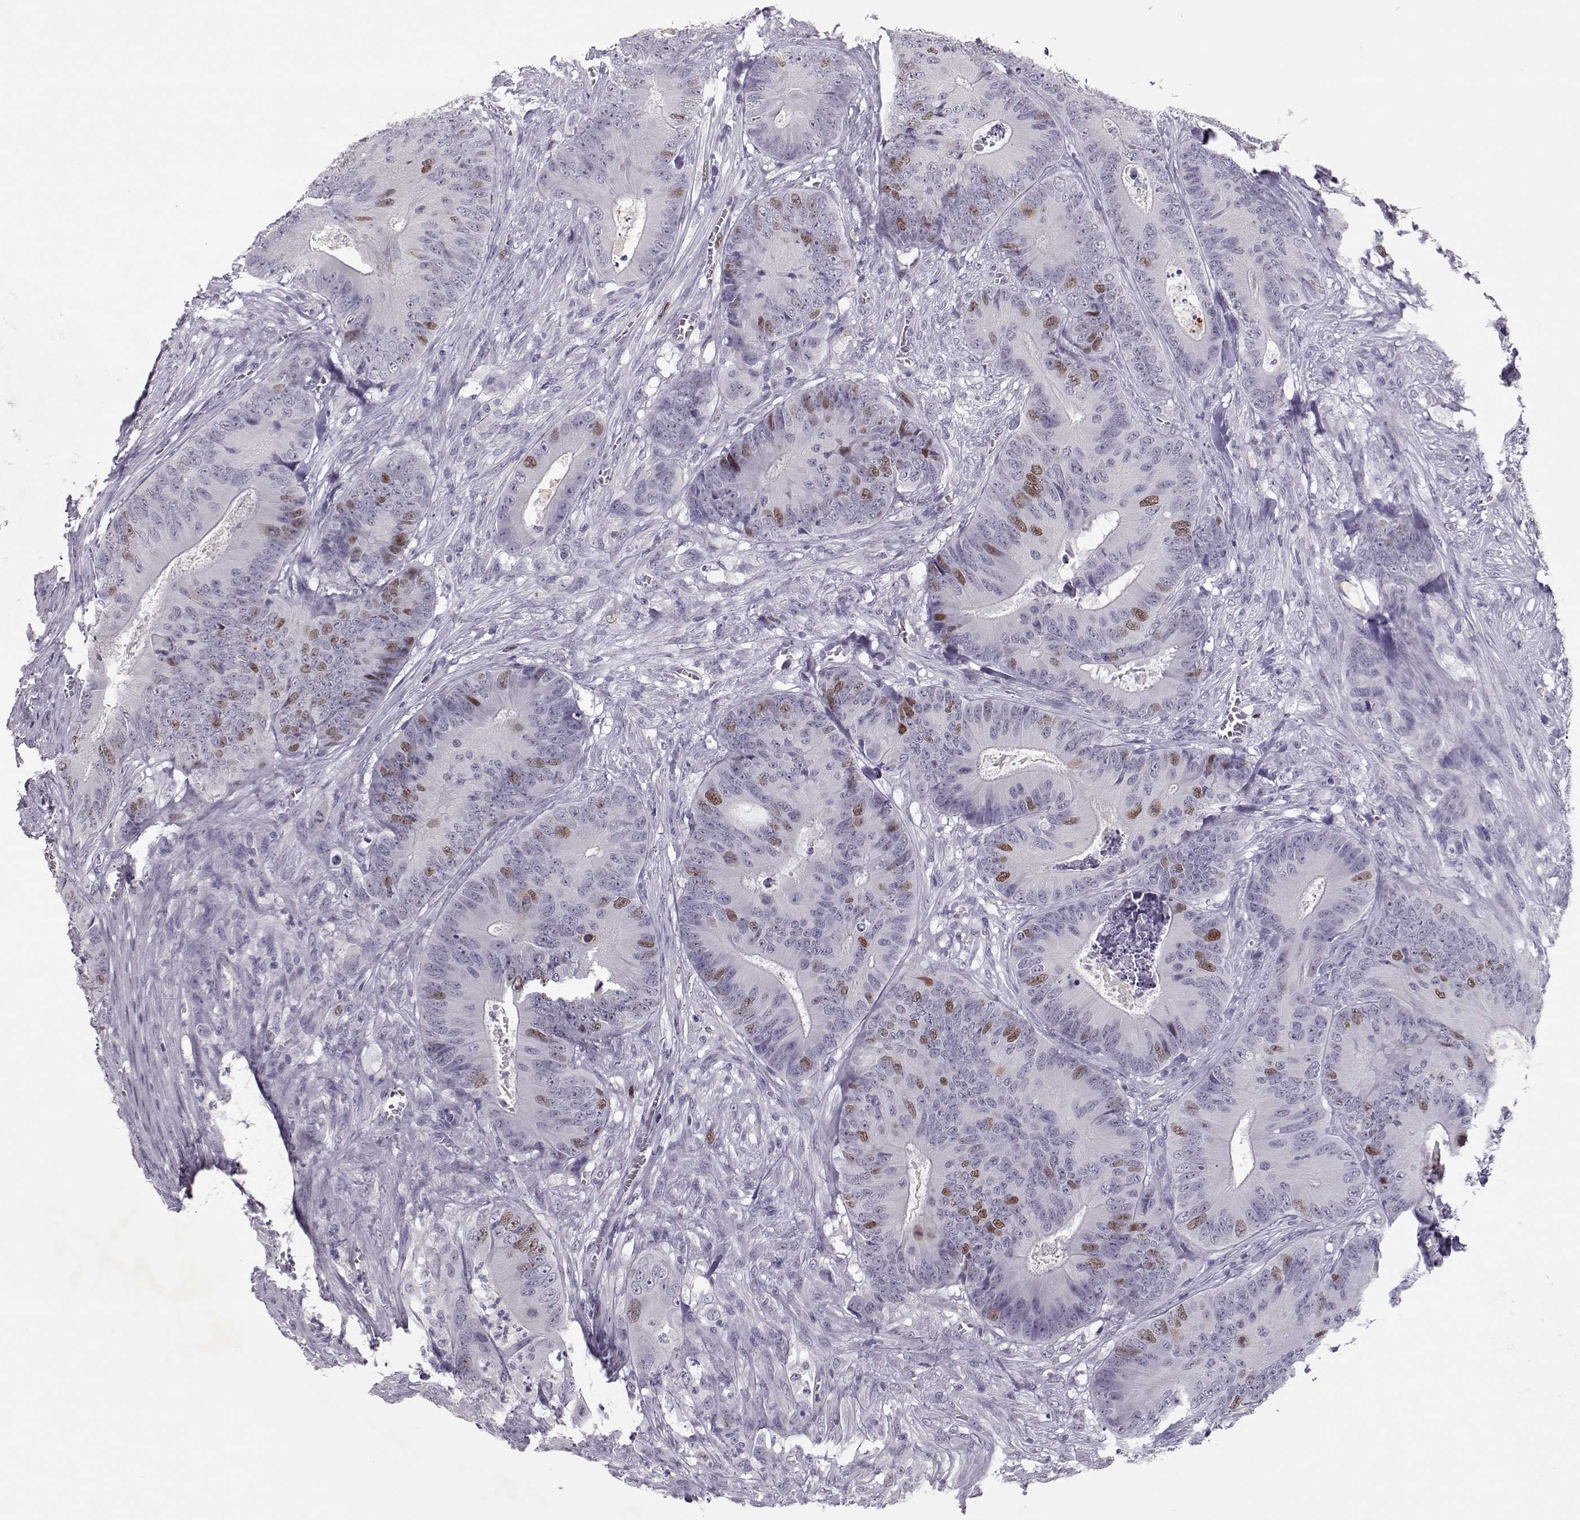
{"staining": {"intensity": "moderate", "quantity": "<25%", "location": "nuclear"}, "tissue": "colorectal cancer", "cell_type": "Tumor cells", "image_type": "cancer", "snomed": [{"axis": "morphology", "description": "Adenocarcinoma, NOS"}, {"axis": "topography", "description": "Colon"}], "caption": "A low amount of moderate nuclear positivity is identified in about <25% of tumor cells in adenocarcinoma (colorectal) tissue.", "gene": "SGO1", "patient": {"sex": "male", "age": 84}}